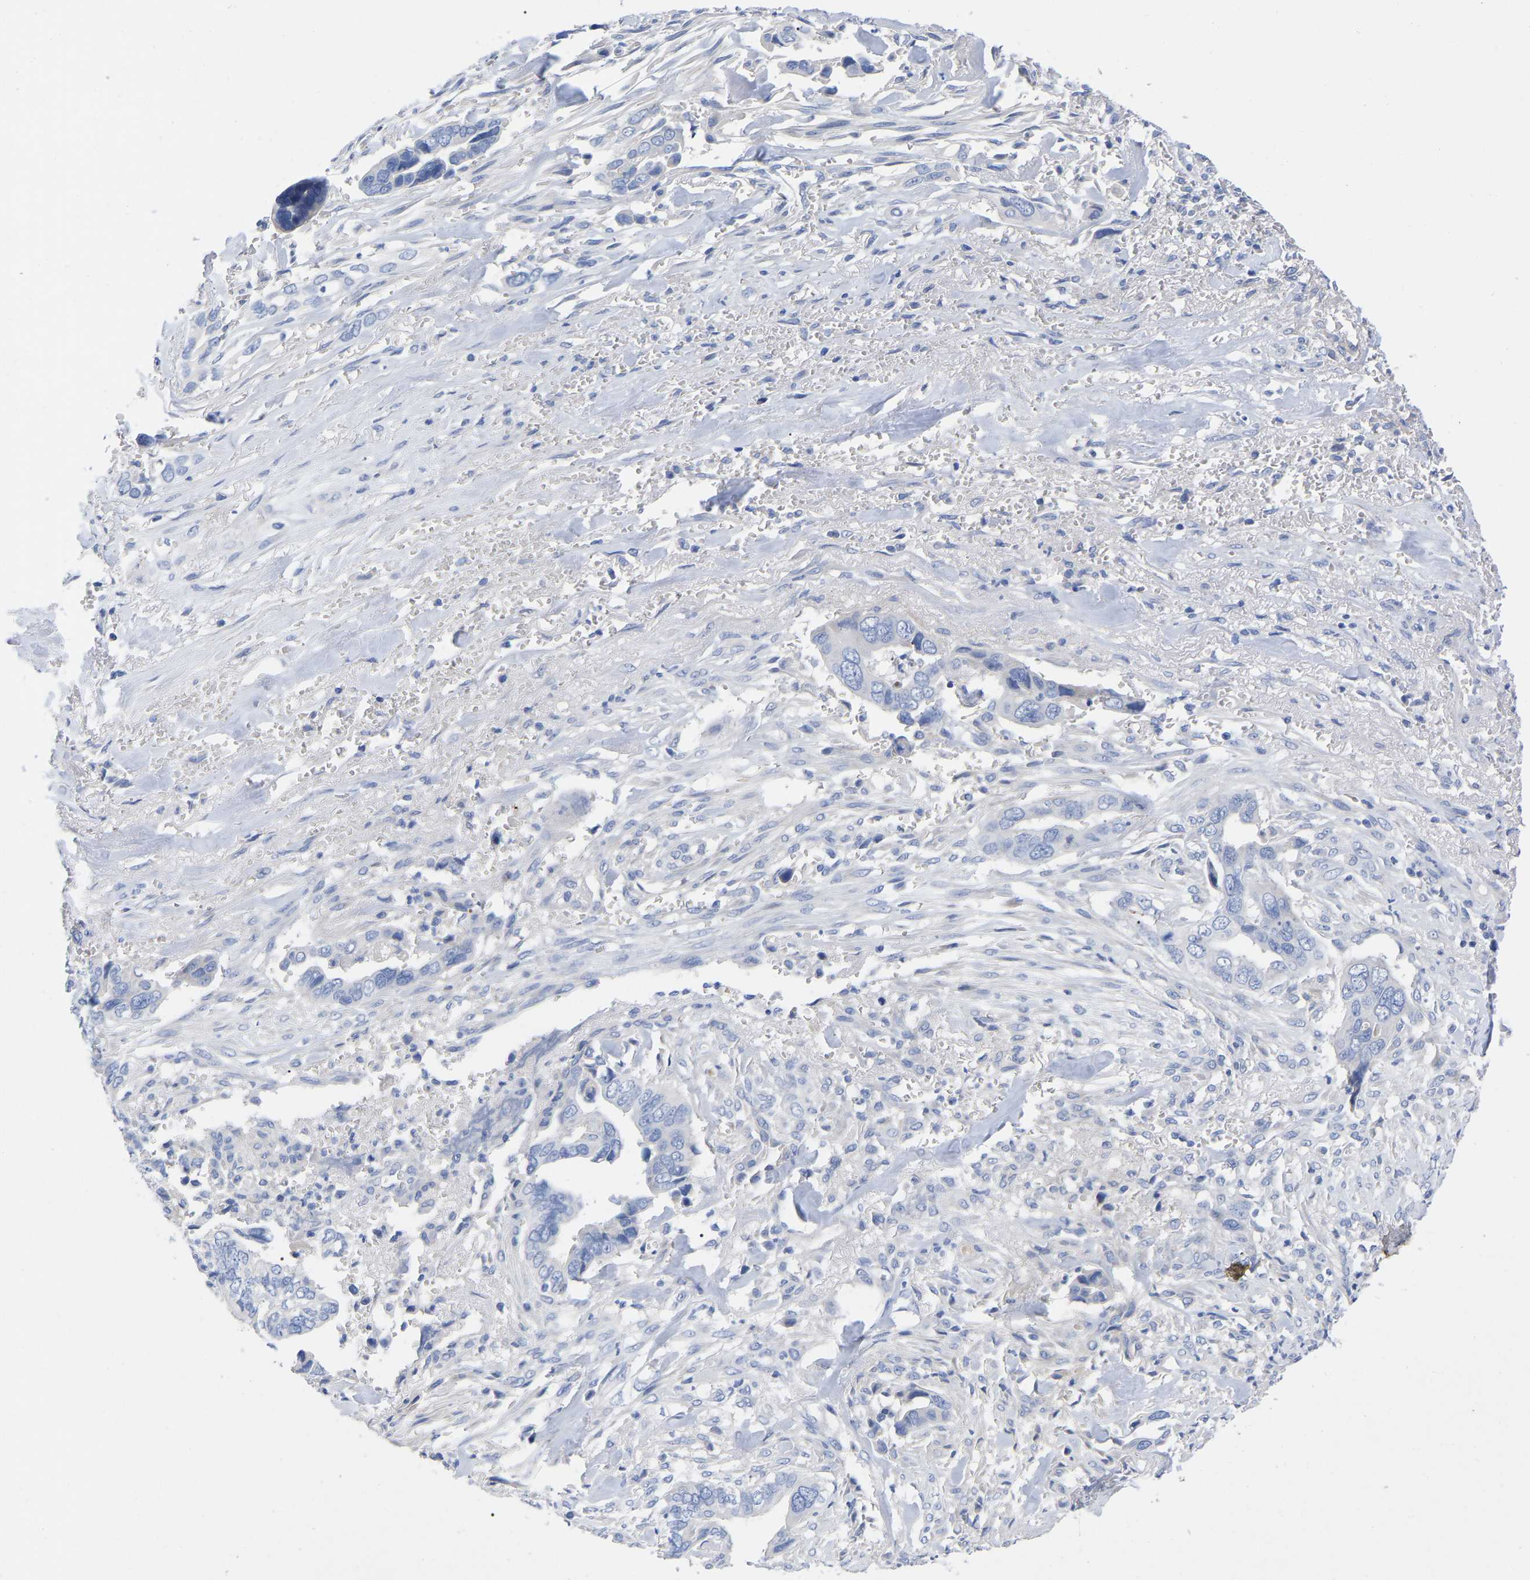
{"staining": {"intensity": "negative", "quantity": "none", "location": "none"}, "tissue": "liver cancer", "cell_type": "Tumor cells", "image_type": "cancer", "snomed": [{"axis": "morphology", "description": "Cholangiocarcinoma"}, {"axis": "topography", "description": "Liver"}], "caption": "The immunohistochemistry (IHC) histopathology image has no significant staining in tumor cells of liver cancer tissue. (Brightfield microscopy of DAB immunohistochemistry (IHC) at high magnification).", "gene": "HAPLN1", "patient": {"sex": "female", "age": 79}}